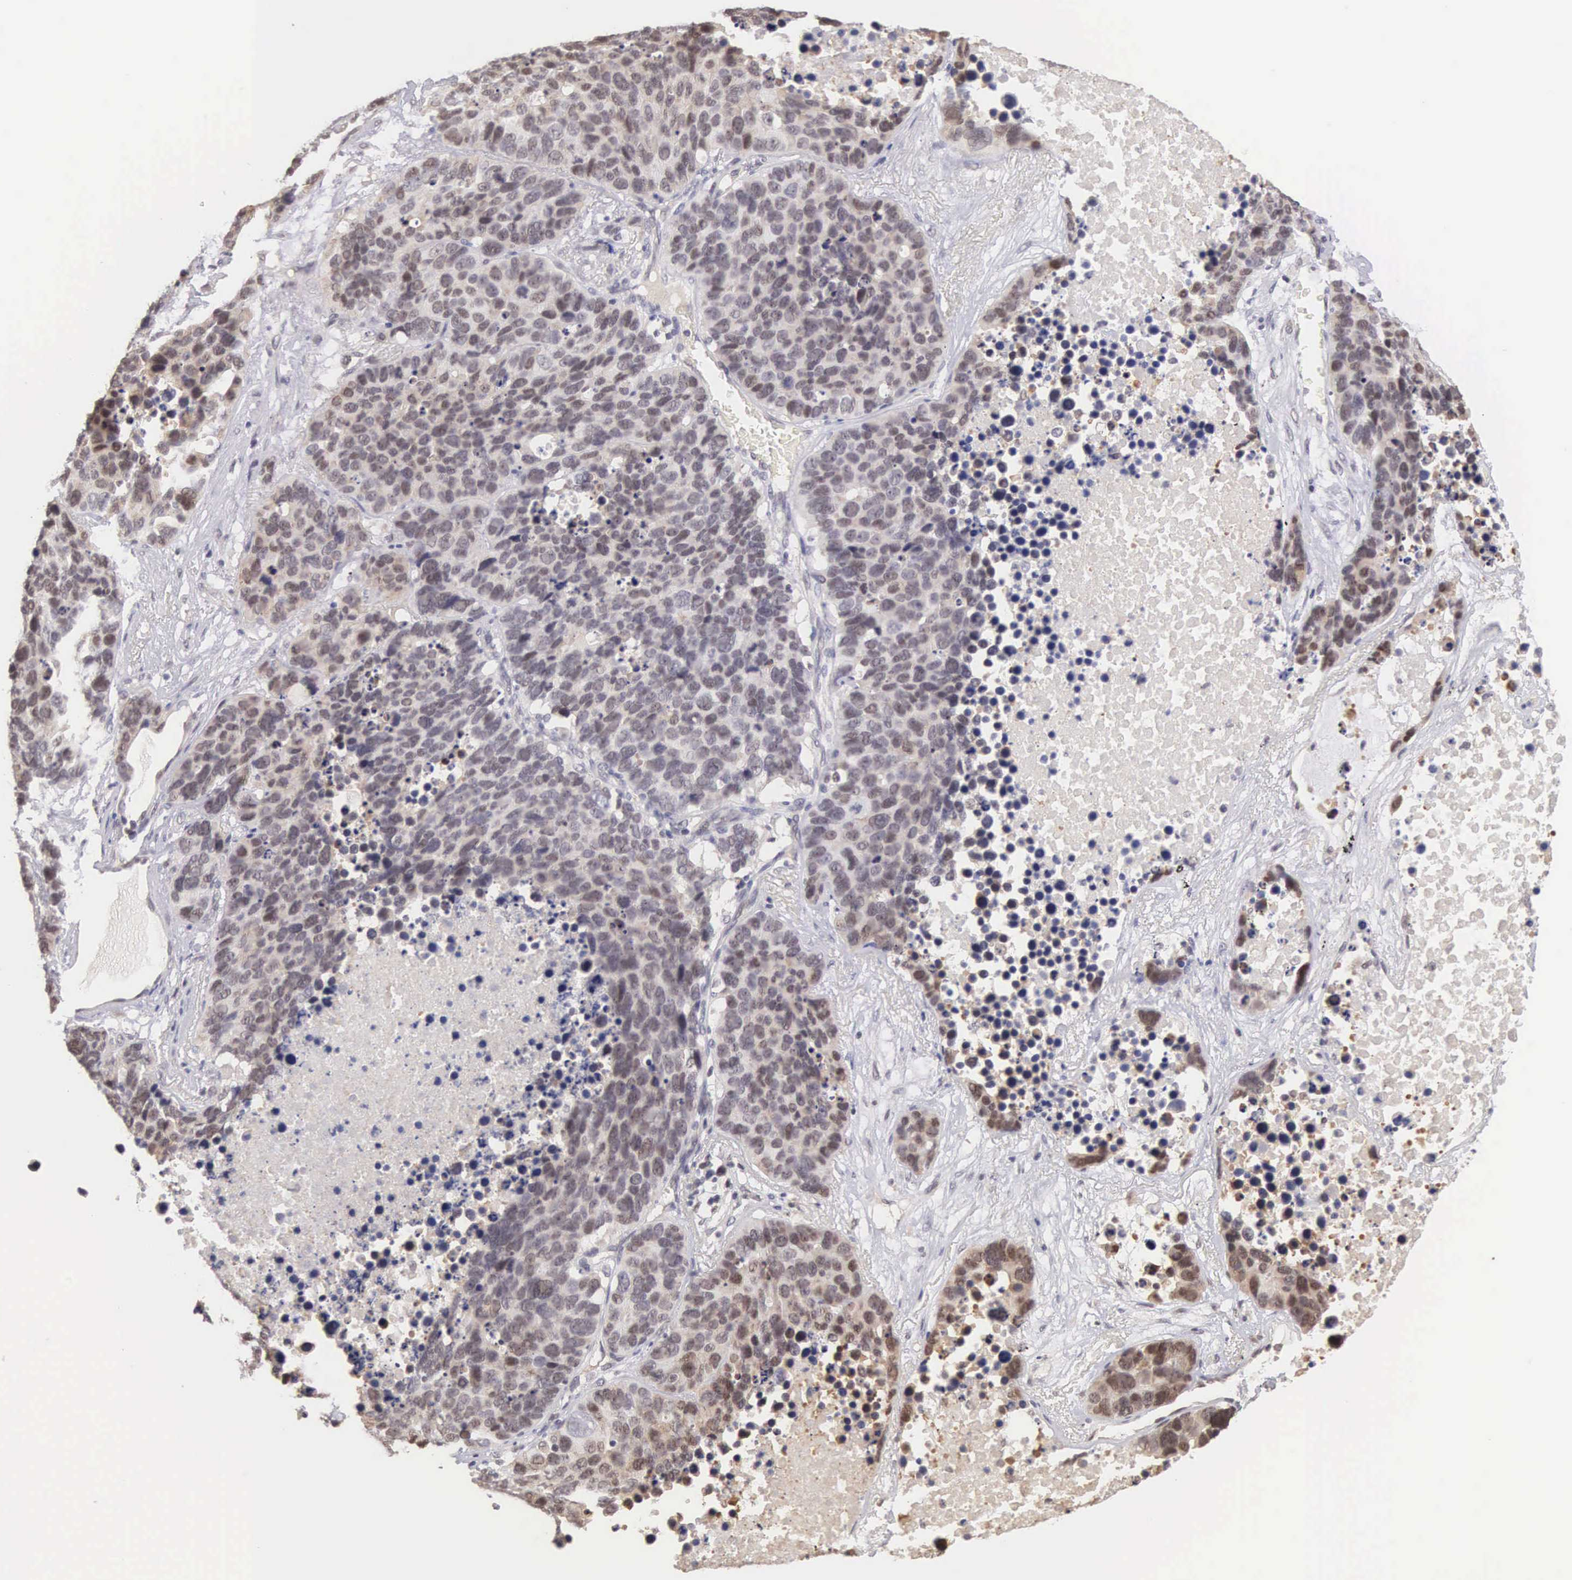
{"staining": {"intensity": "moderate", "quantity": "25%-75%", "location": "nuclear"}, "tissue": "lung cancer", "cell_type": "Tumor cells", "image_type": "cancer", "snomed": [{"axis": "morphology", "description": "Carcinoid, malignant, NOS"}, {"axis": "topography", "description": "Lung"}], "caption": "The micrograph shows staining of lung cancer, revealing moderate nuclear protein positivity (brown color) within tumor cells.", "gene": "HMGXB4", "patient": {"sex": "male", "age": 60}}